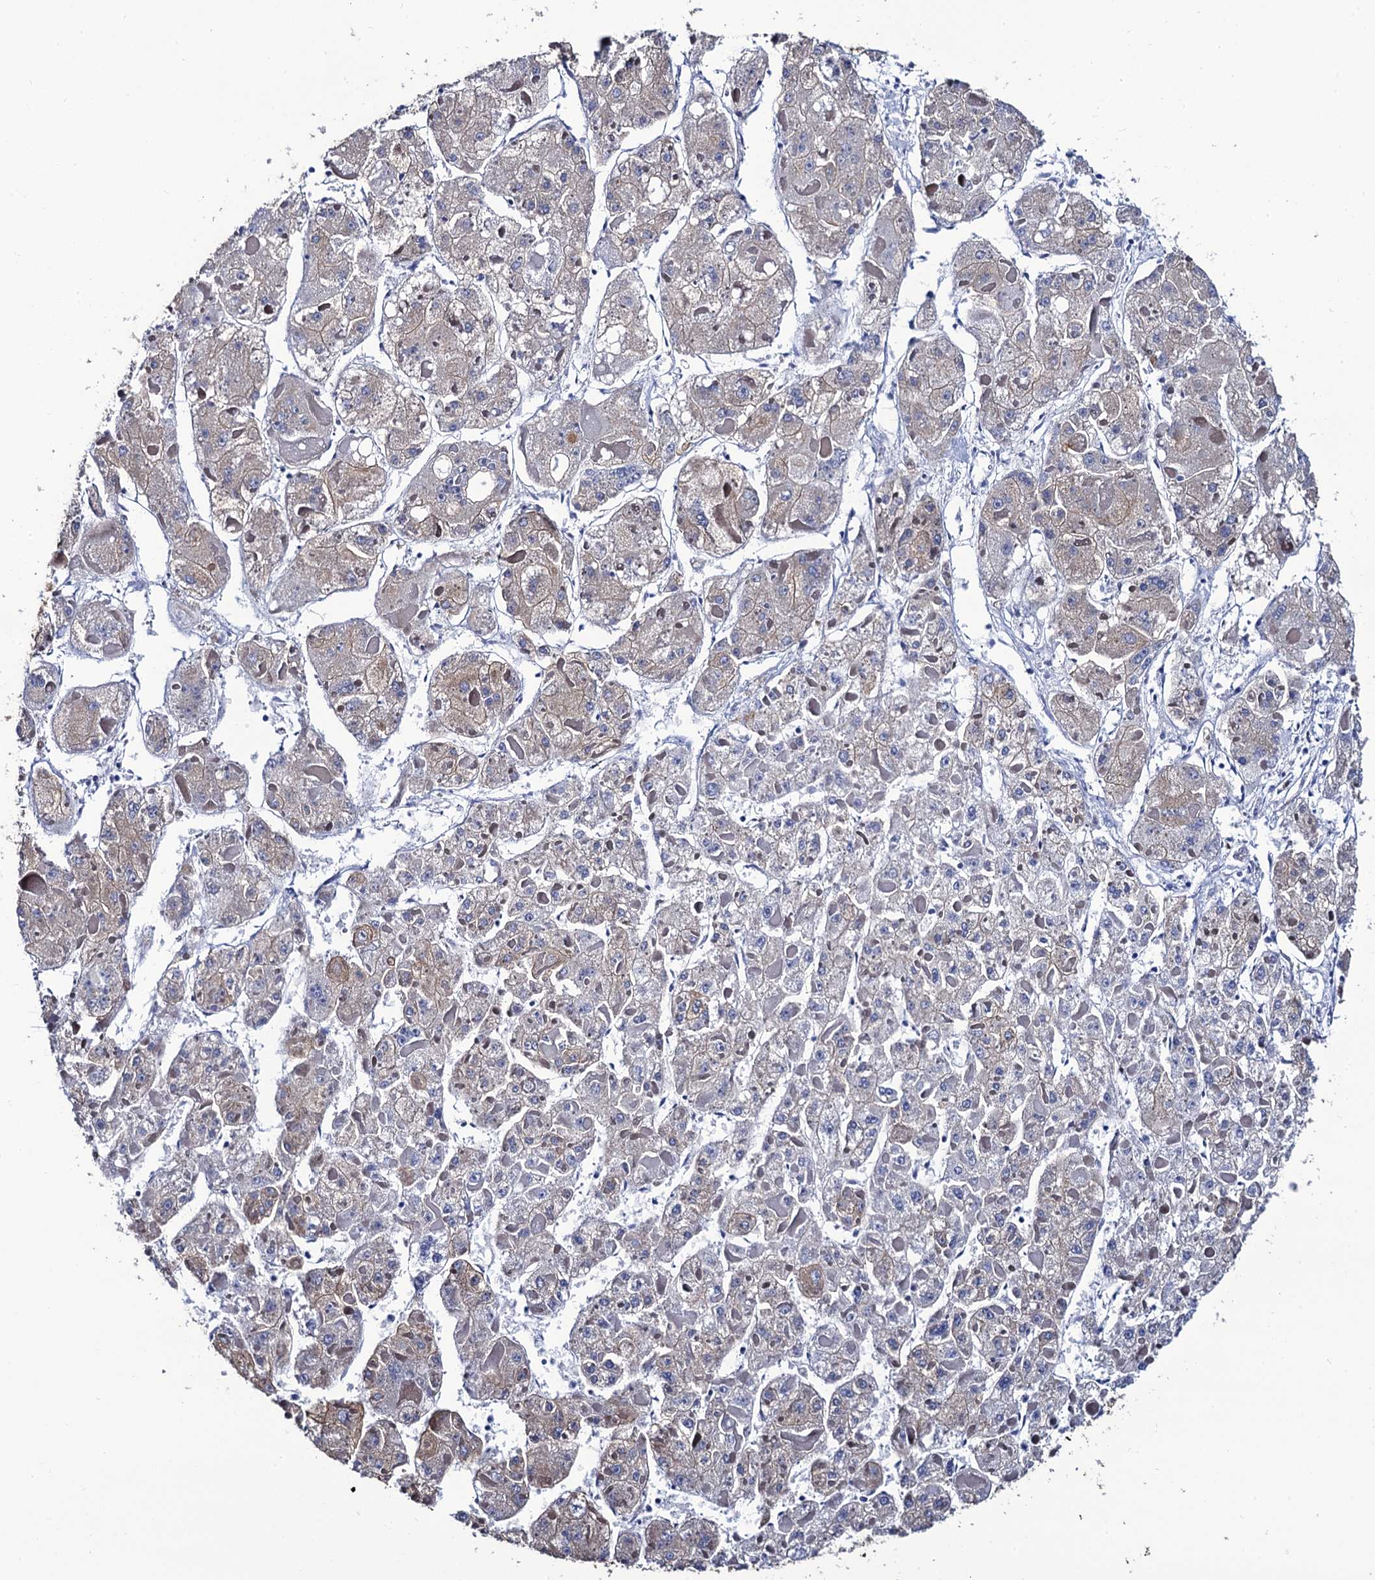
{"staining": {"intensity": "weak", "quantity": "25%-75%", "location": "cytoplasmic/membranous"}, "tissue": "liver cancer", "cell_type": "Tumor cells", "image_type": "cancer", "snomed": [{"axis": "morphology", "description": "Carcinoma, Hepatocellular, NOS"}, {"axis": "topography", "description": "Liver"}], "caption": "This is an image of IHC staining of liver cancer, which shows weak staining in the cytoplasmic/membranous of tumor cells.", "gene": "RAB3IP", "patient": {"sex": "female", "age": 73}}